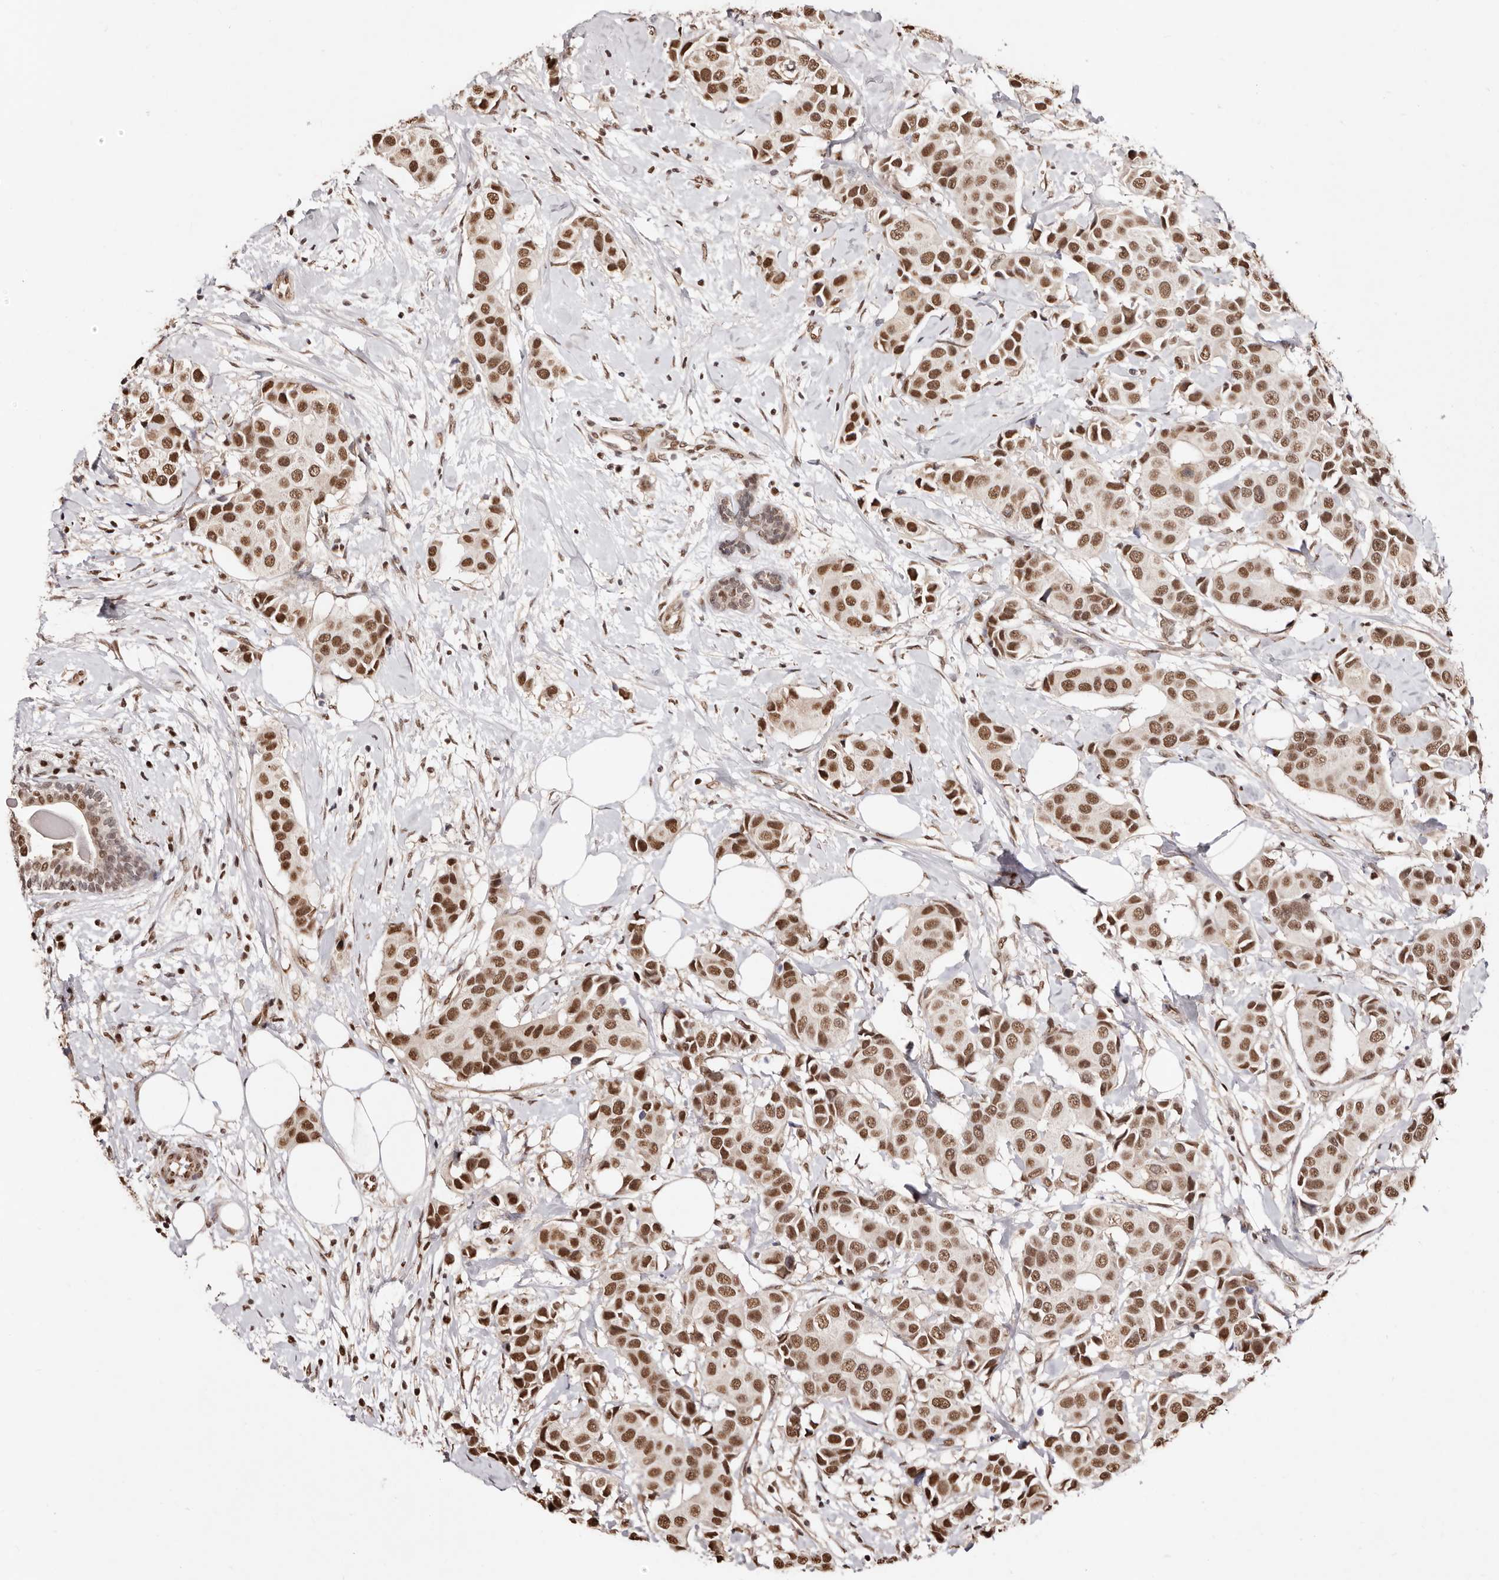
{"staining": {"intensity": "strong", "quantity": ">75%", "location": "nuclear"}, "tissue": "breast cancer", "cell_type": "Tumor cells", "image_type": "cancer", "snomed": [{"axis": "morphology", "description": "Normal tissue, NOS"}, {"axis": "morphology", "description": "Duct carcinoma"}, {"axis": "topography", "description": "Breast"}], "caption": "Infiltrating ductal carcinoma (breast) stained with a brown dye shows strong nuclear positive positivity in approximately >75% of tumor cells.", "gene": "BICRAL", "patient": {"sex": "female", "age": 39}}